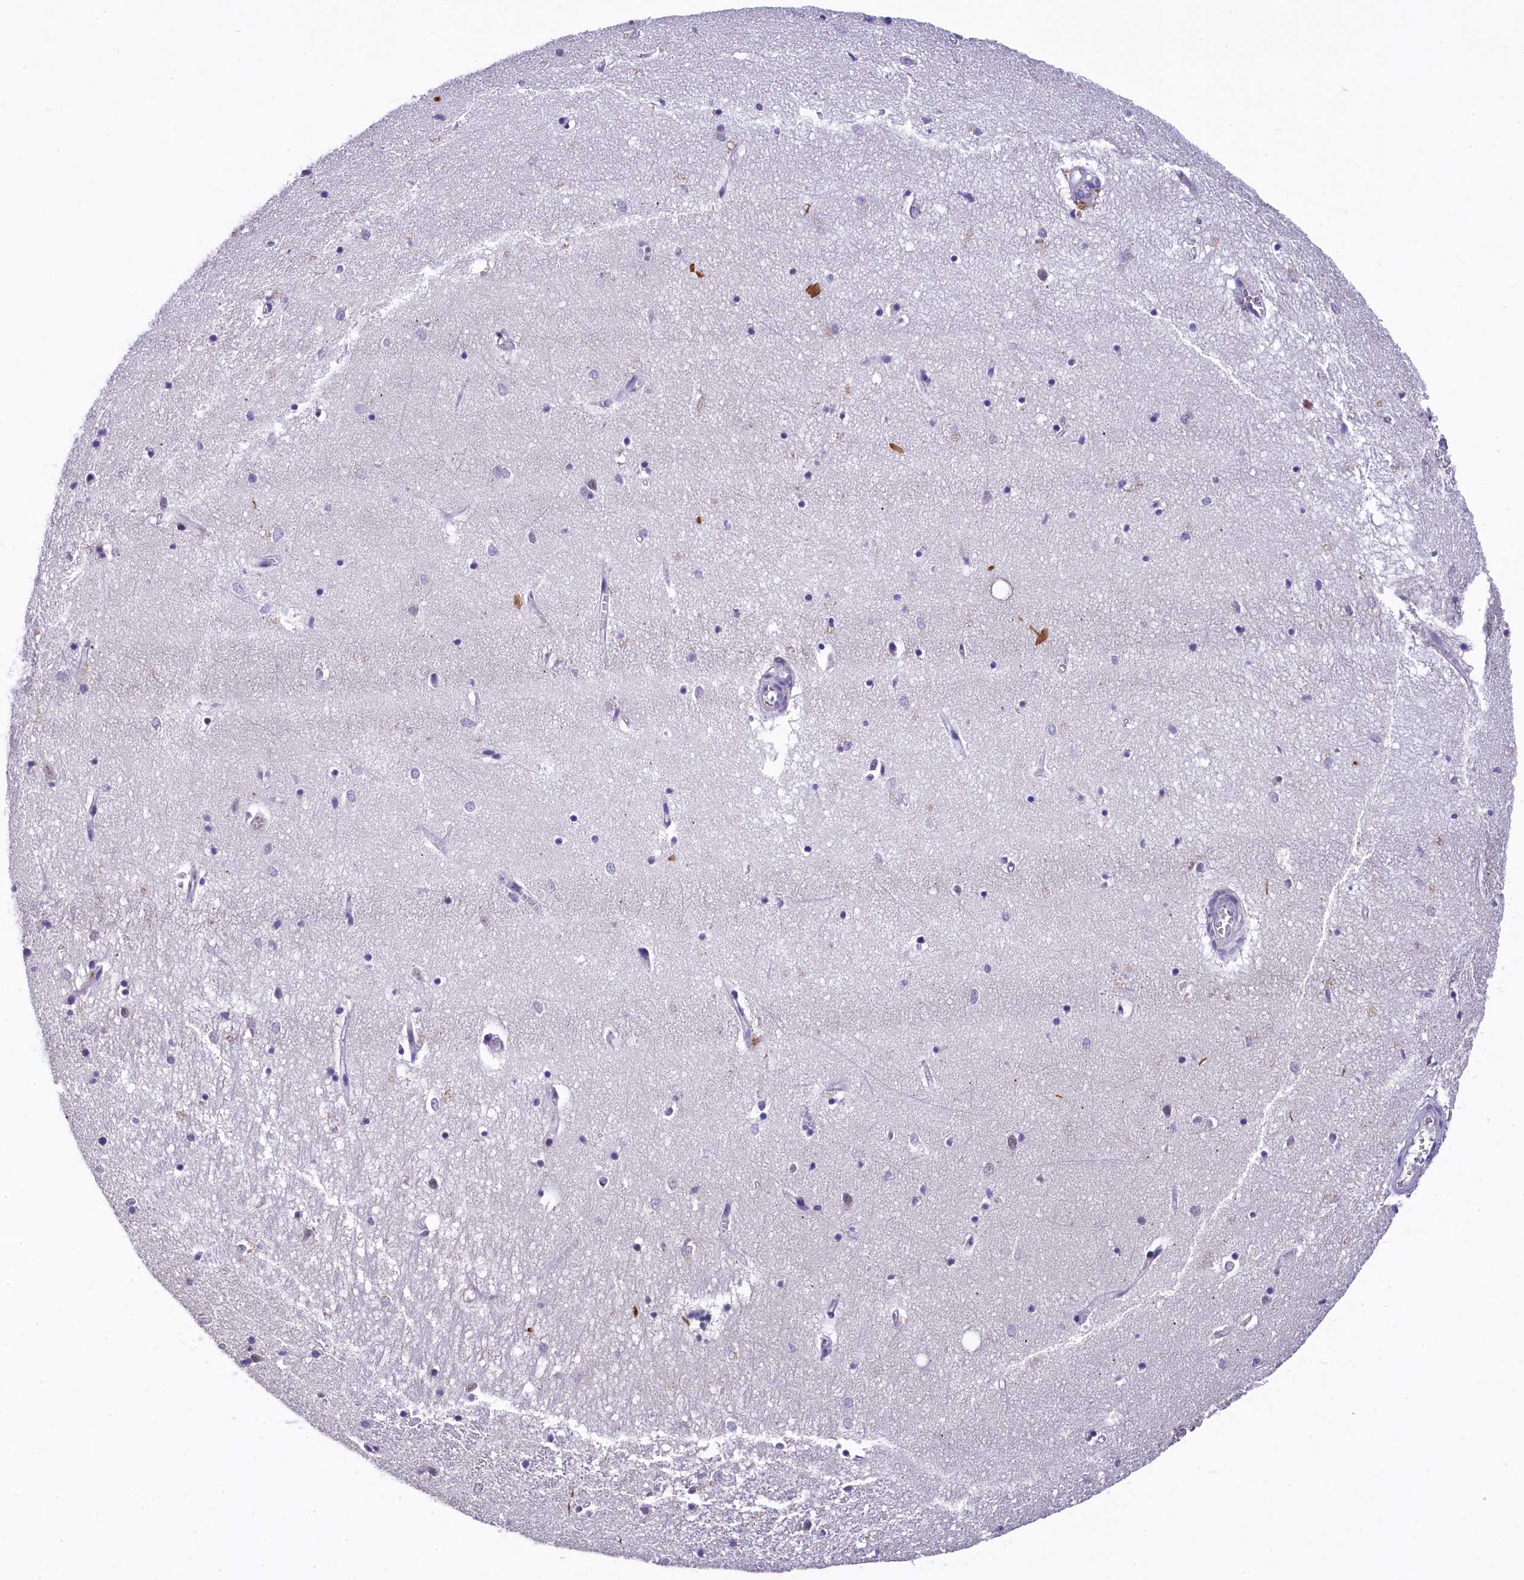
{"staining": {"intensity": "moderate", "quantity": "<25%", "location": "nuclear"}, "tissue": "hippocampus", "cell_type": "Glial cells", "image_type": "normal", "snomed": [{"axis": "morphology", "description": "Normal tissue, NOS"}, {"axis": "topography", "description": "Hippocampus"}], "caption": "Protein expression analysis of normal human hippocampus reveals moderate nuclear expression in approximately <25% of glial cells.", "gene": "HECTD4", "patient": {"sex": "female", "age": 64}}